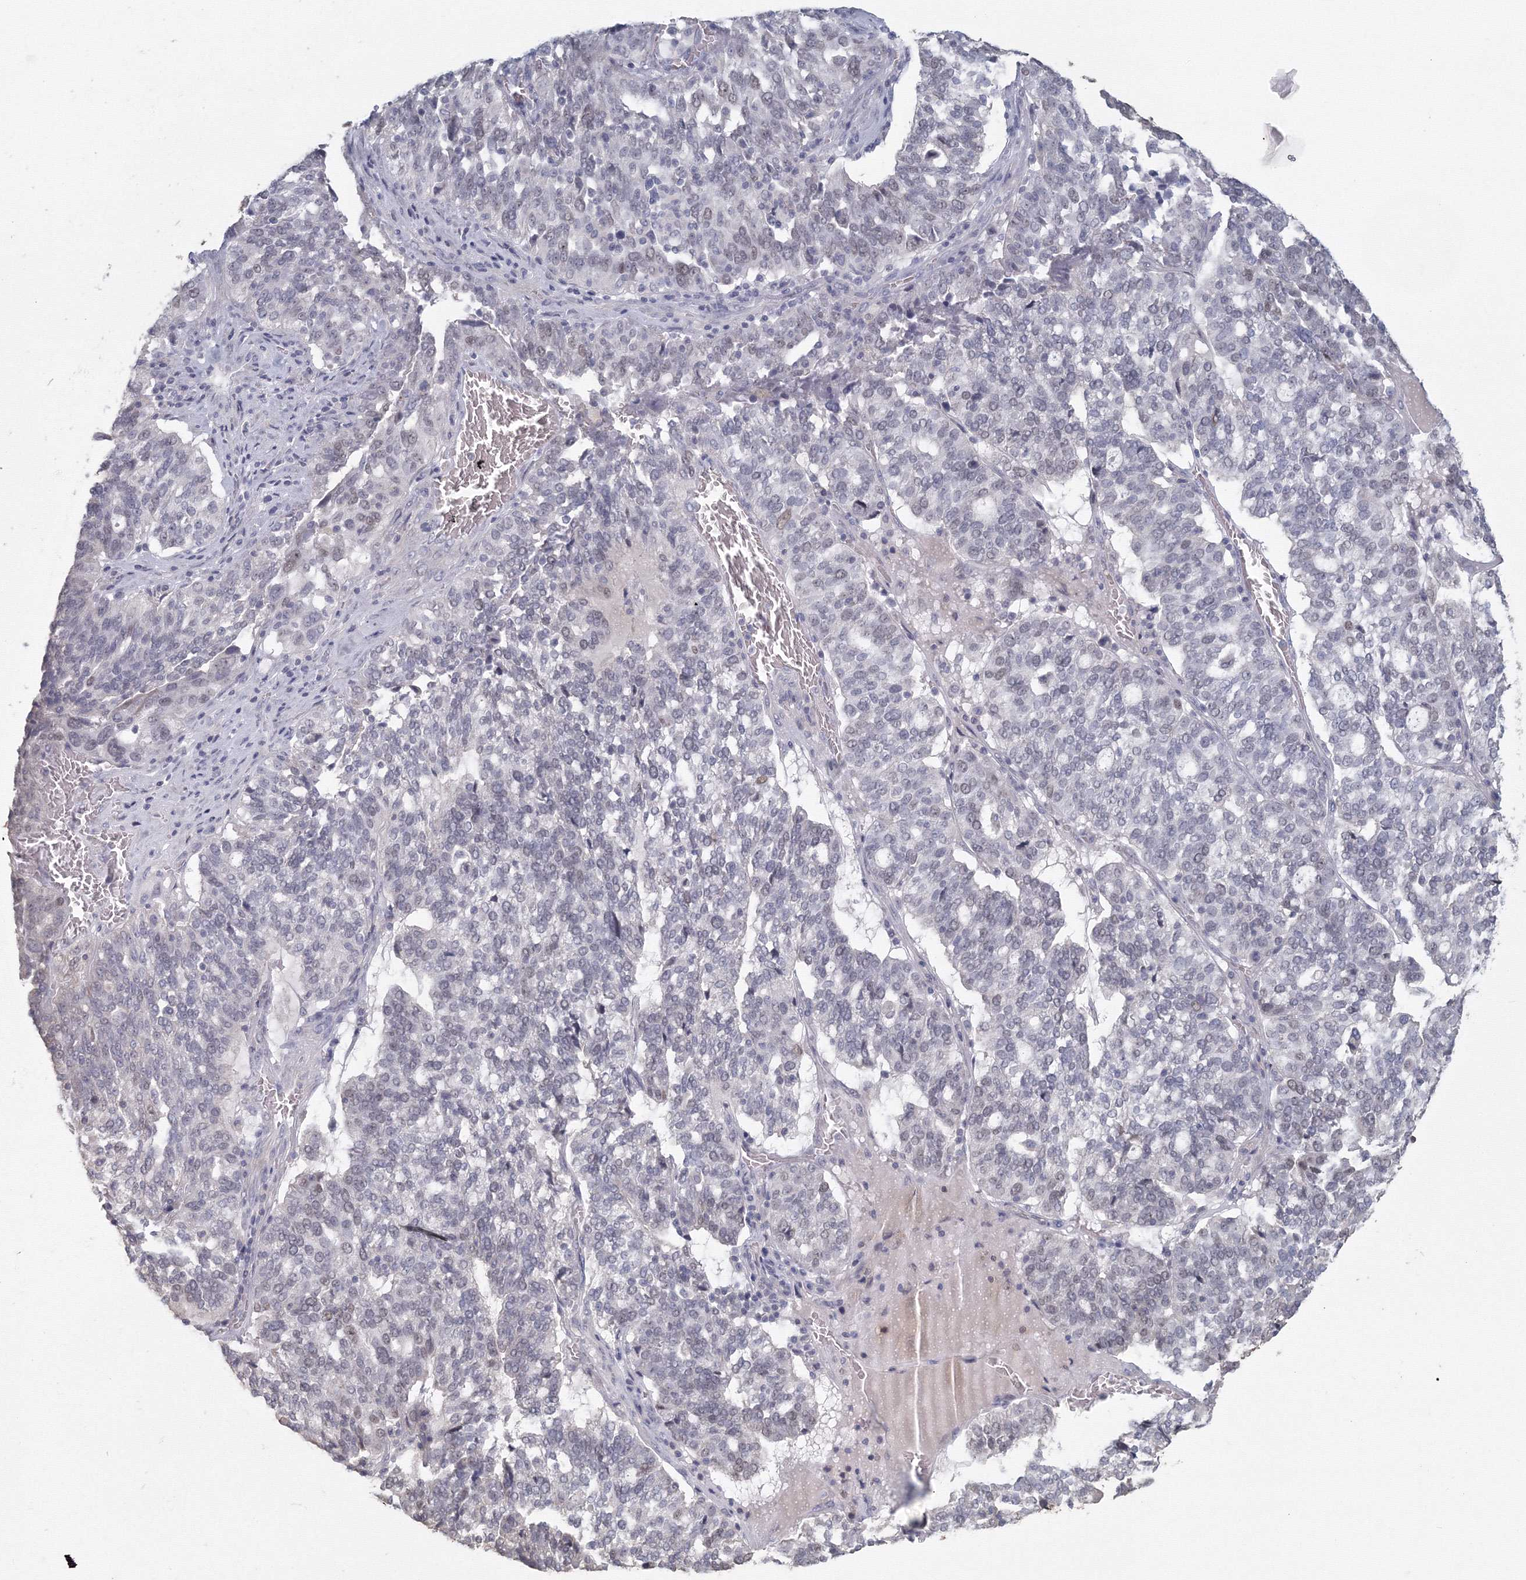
{"staining": {"intensity": "weak", "quantity": "<25%", "location": "nuclear"}, "tissue": "ovarian cancer", "cell_type": "Tumor cells", "image_type": "cancer", "snomed": [{"axis": "morphology", "description": "Cystadenocarcinoma, serous, NOS"}, {"axis": "topography", "description": "Ovary"}], "caption": "DAB immunohistochemical staining of human ovarian cancer (serous cystadenocarcinoma) displays no significant expression in tumor cells.", "gene": "TACC2", "patient": {"sex": "female", "age": 59}}